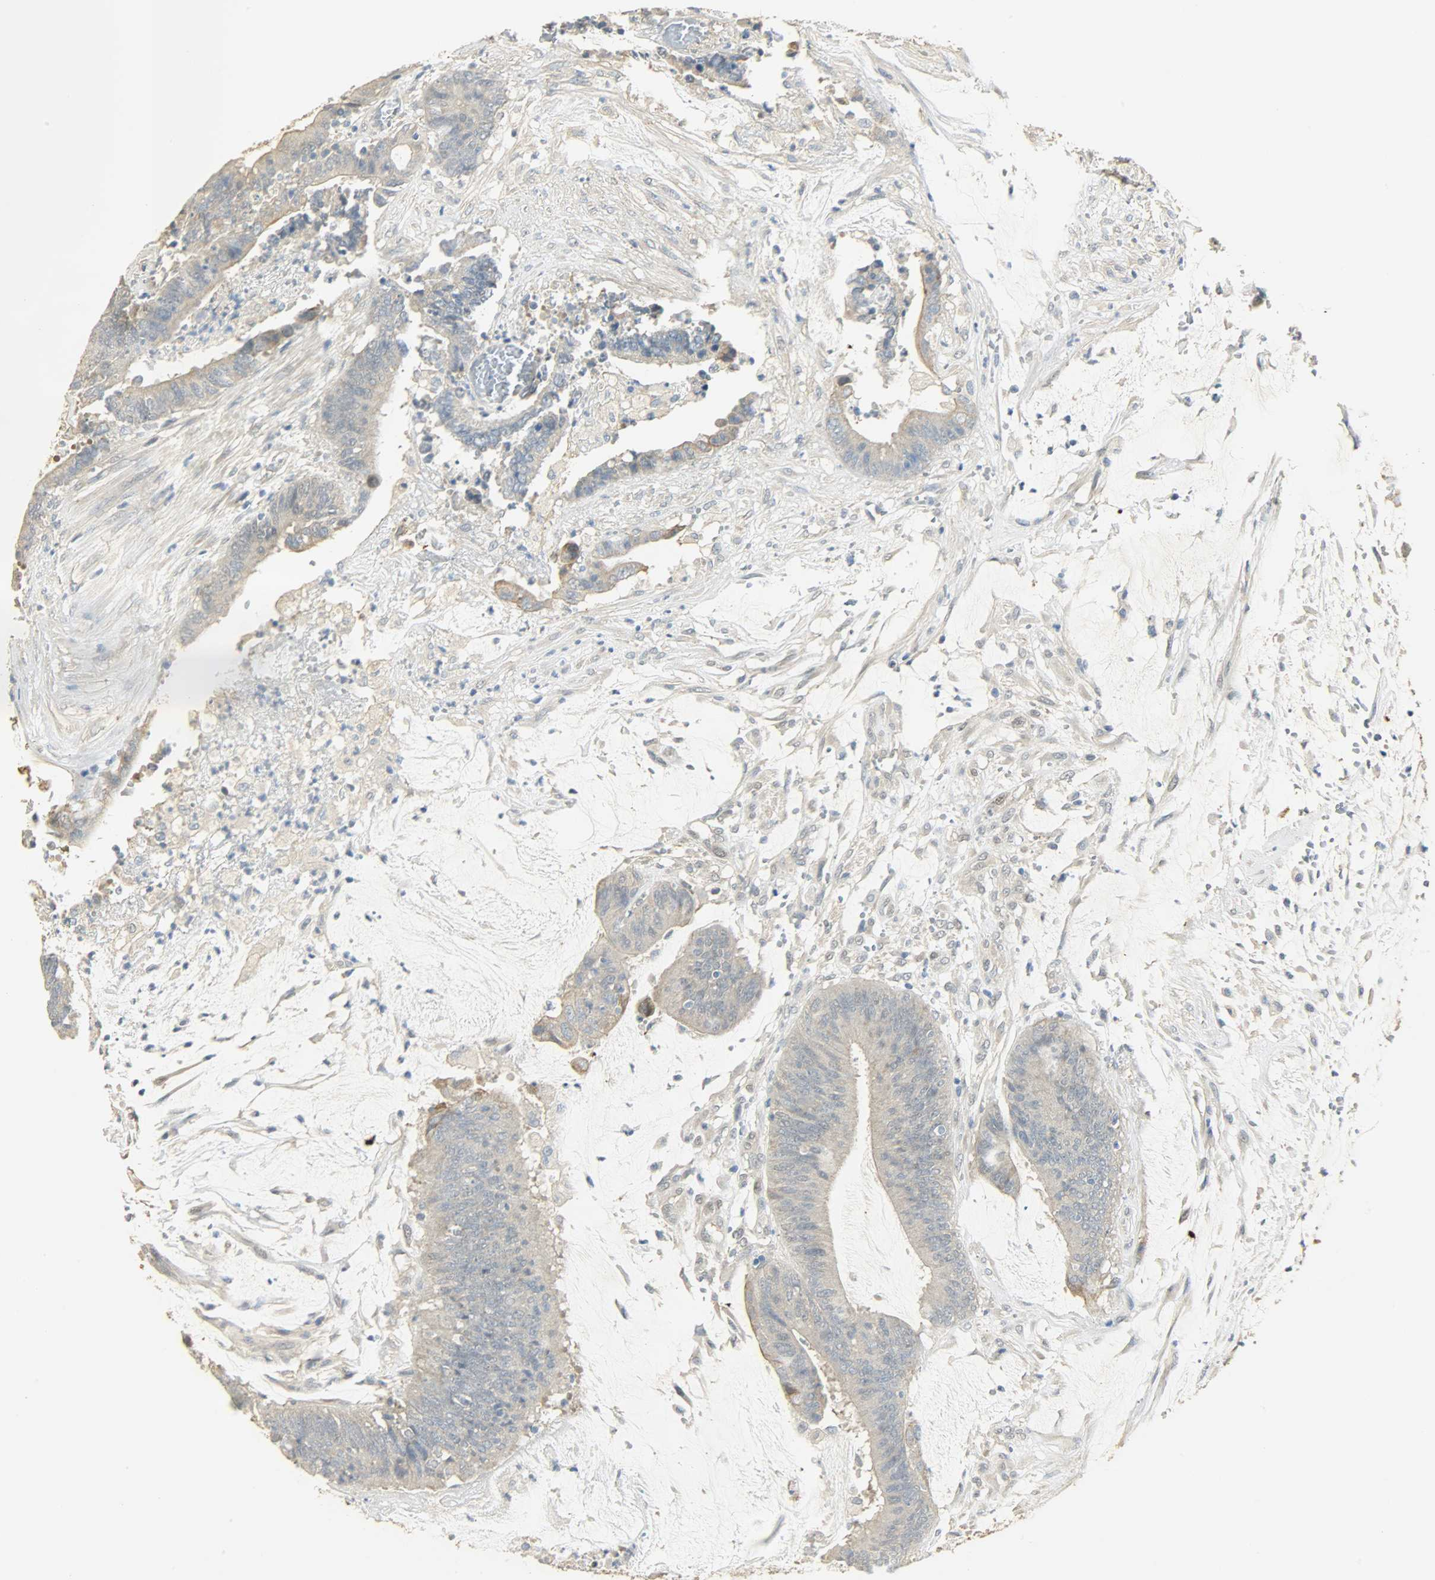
{"staining": {"intensity": "moderate", "quantity": "<25%", "location": "cytoplasmic/membranous"}, "tissue": "colorectal cancer", "cell_type": "Tumor cells", "image_type": "cancer", "snomed": [{"axis": "morphology", "description": "Adenocarcinoma, NOS"}, {"axis": "topography", "description": "Rectum"}], "caption": "Immunohistochemical staining of human colorectal cancer reveals low levels of moderate cytoplasmic/membranous protein positivity in approximately <25% of tumor cells.", "gene": "USP13", "patient": {"sex": "female", "age": 66}}